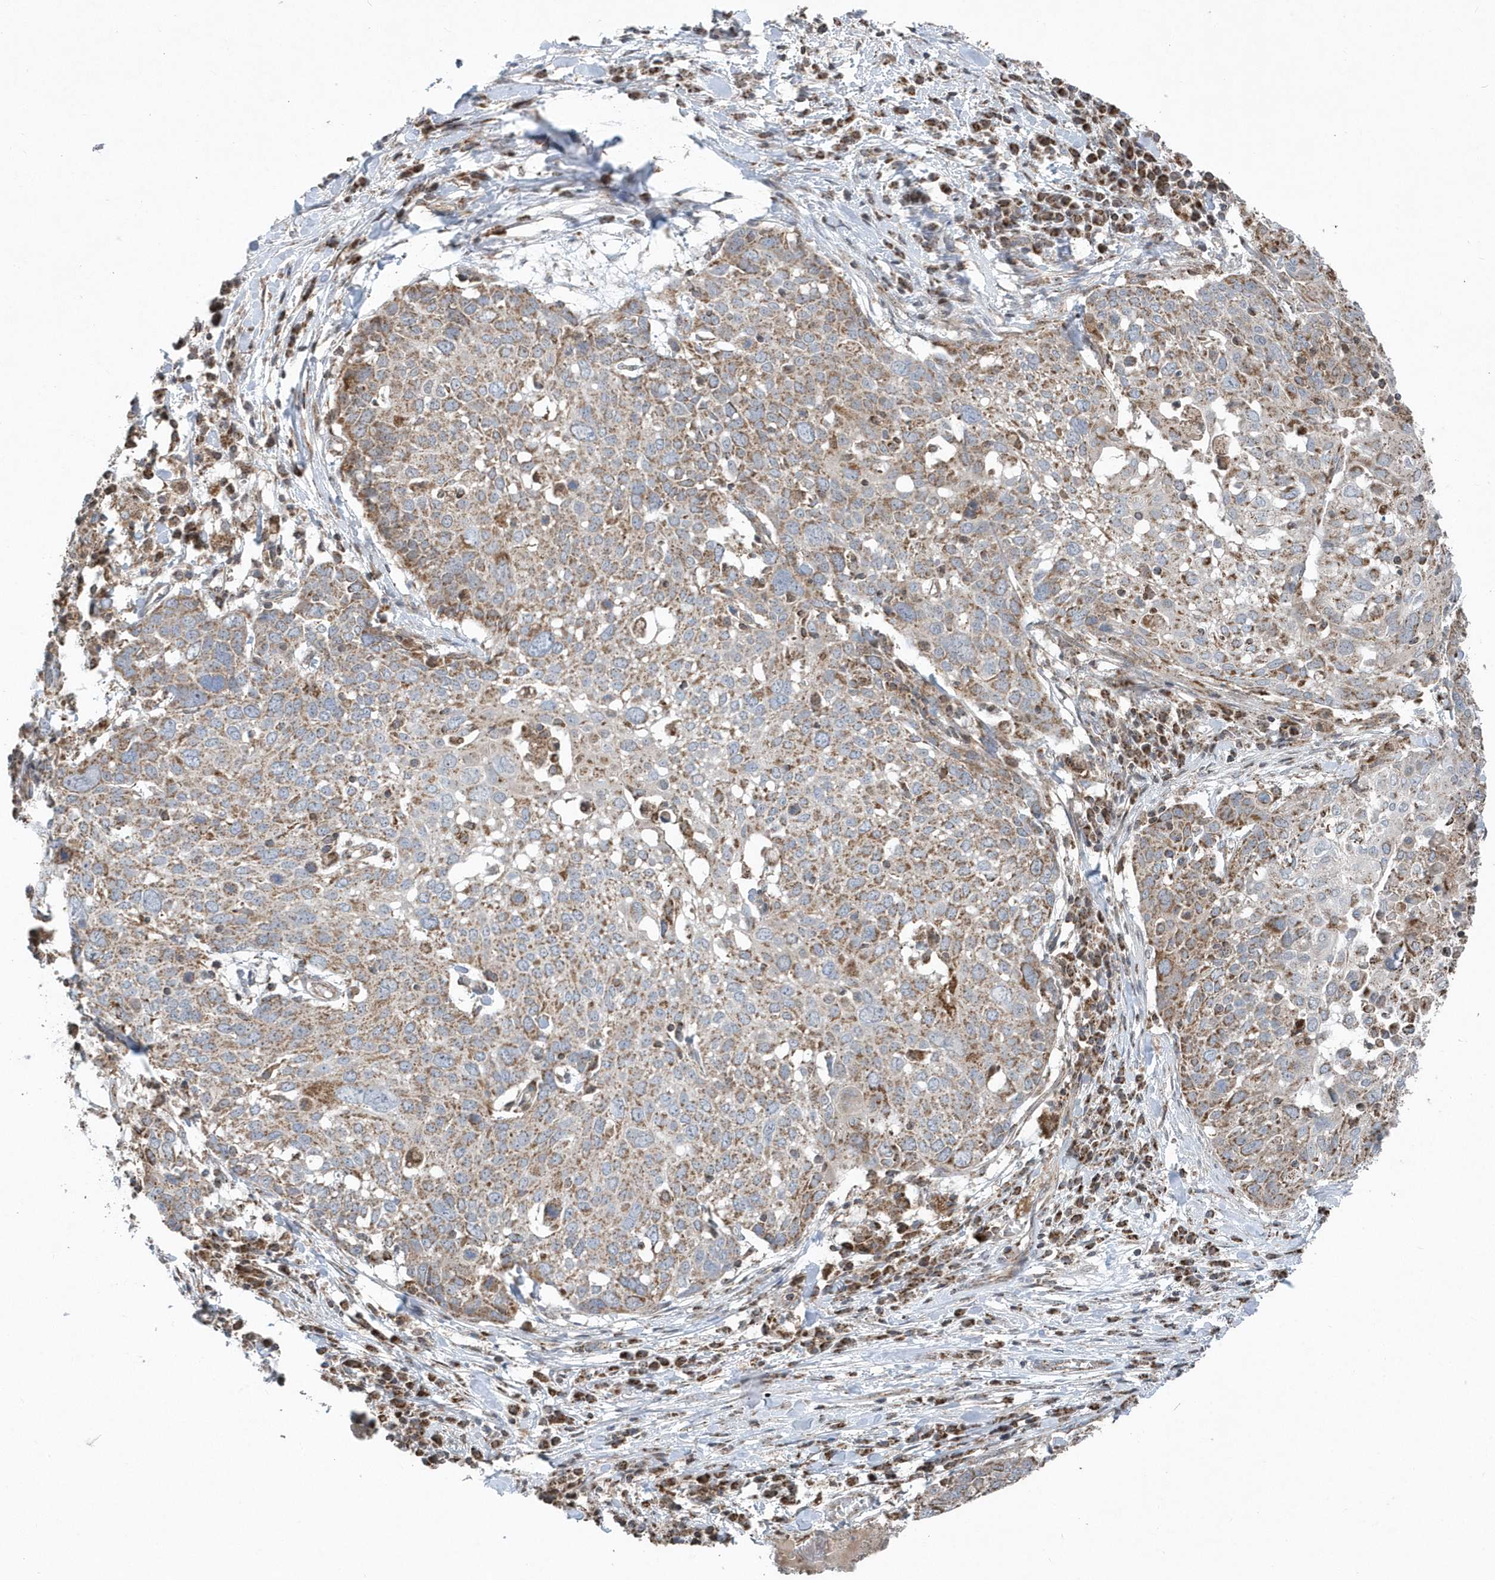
{"staining": {"intensity": "moderate", "quantity": ">75%", "location": "cytoplasmic/membranous"}, "tissue": "lung cancer", "cell_type": "Tumor cells", "image_type": "cancer", "snomed": [{"axis": "morphology", "description": "Squamous cell carcinoma, NOS"}, {"axis": "topography", "description": "Lung"}], "caption": "IHC of lung cancer (squamous cell carcinoma) exhibits medium levels of moderate cytoplasmic/membranous positivity in approximately >75% of tumor cells.", "gene": "PPP1R7", "patient": {"sex": "male", "age": 65}}